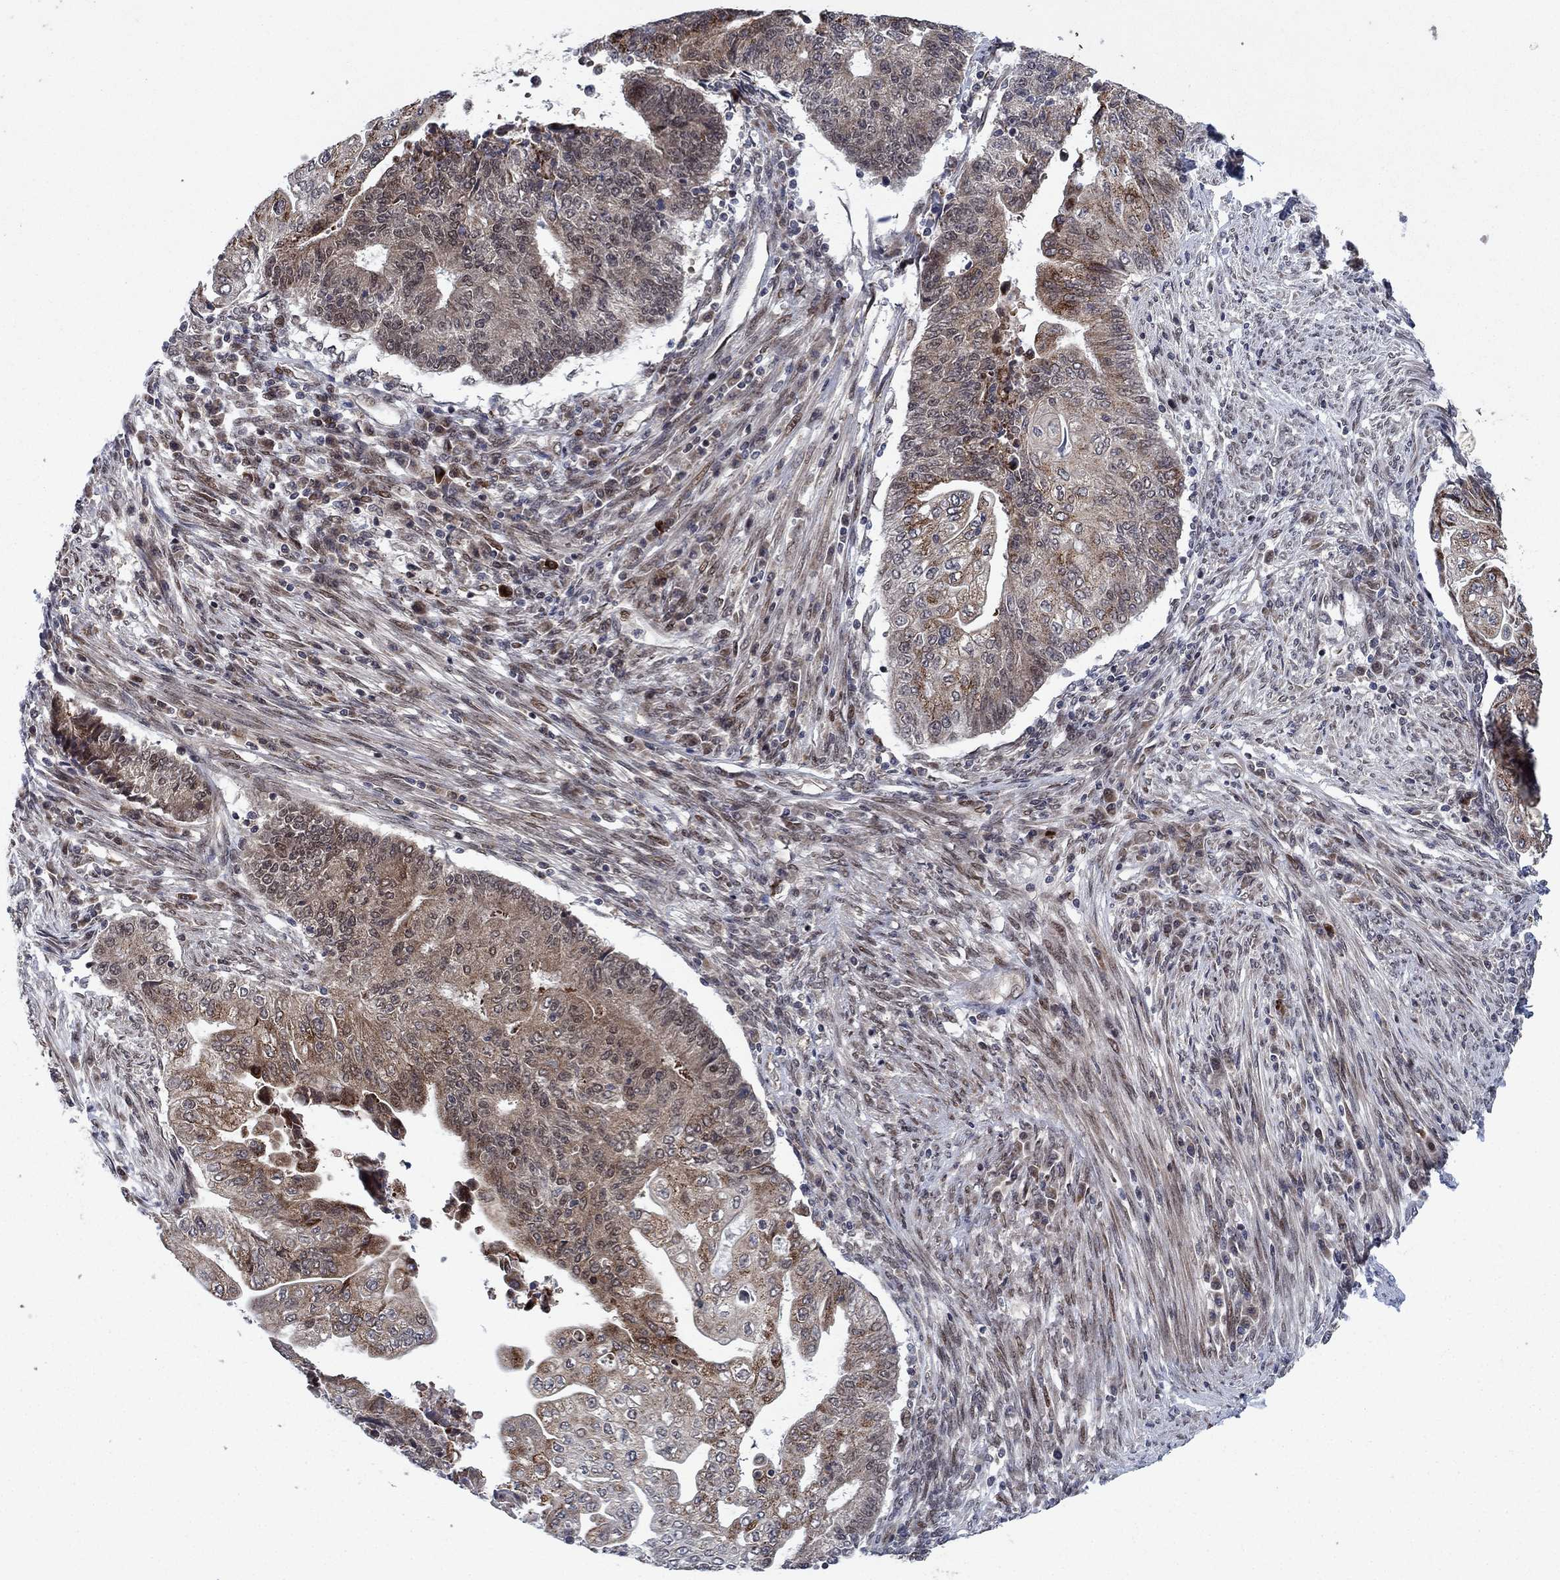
{"staining": {"intensity": "moderate", "quantity": "25%-75%", "location": "cytoplasmic/membranous"}, "tissue": "endometrial cancer", "cell_type": "Tumor cells", "image_type": "cancer", "snomed": [{"axis": "morphology", "description": "Adenocarcinoma, NOS"}, {"axis": "topography", "description": "Uterus"}, {"axis": "topography", "description": "Endometrium"}], "caption": "Endometrial cancer tissue demonstrates moderate cytoplasmic/membranous expression in about 25%-75% of tumor cells", "gene": "PRICKLE4", "patient": {"sex": "female", "age": 54}}